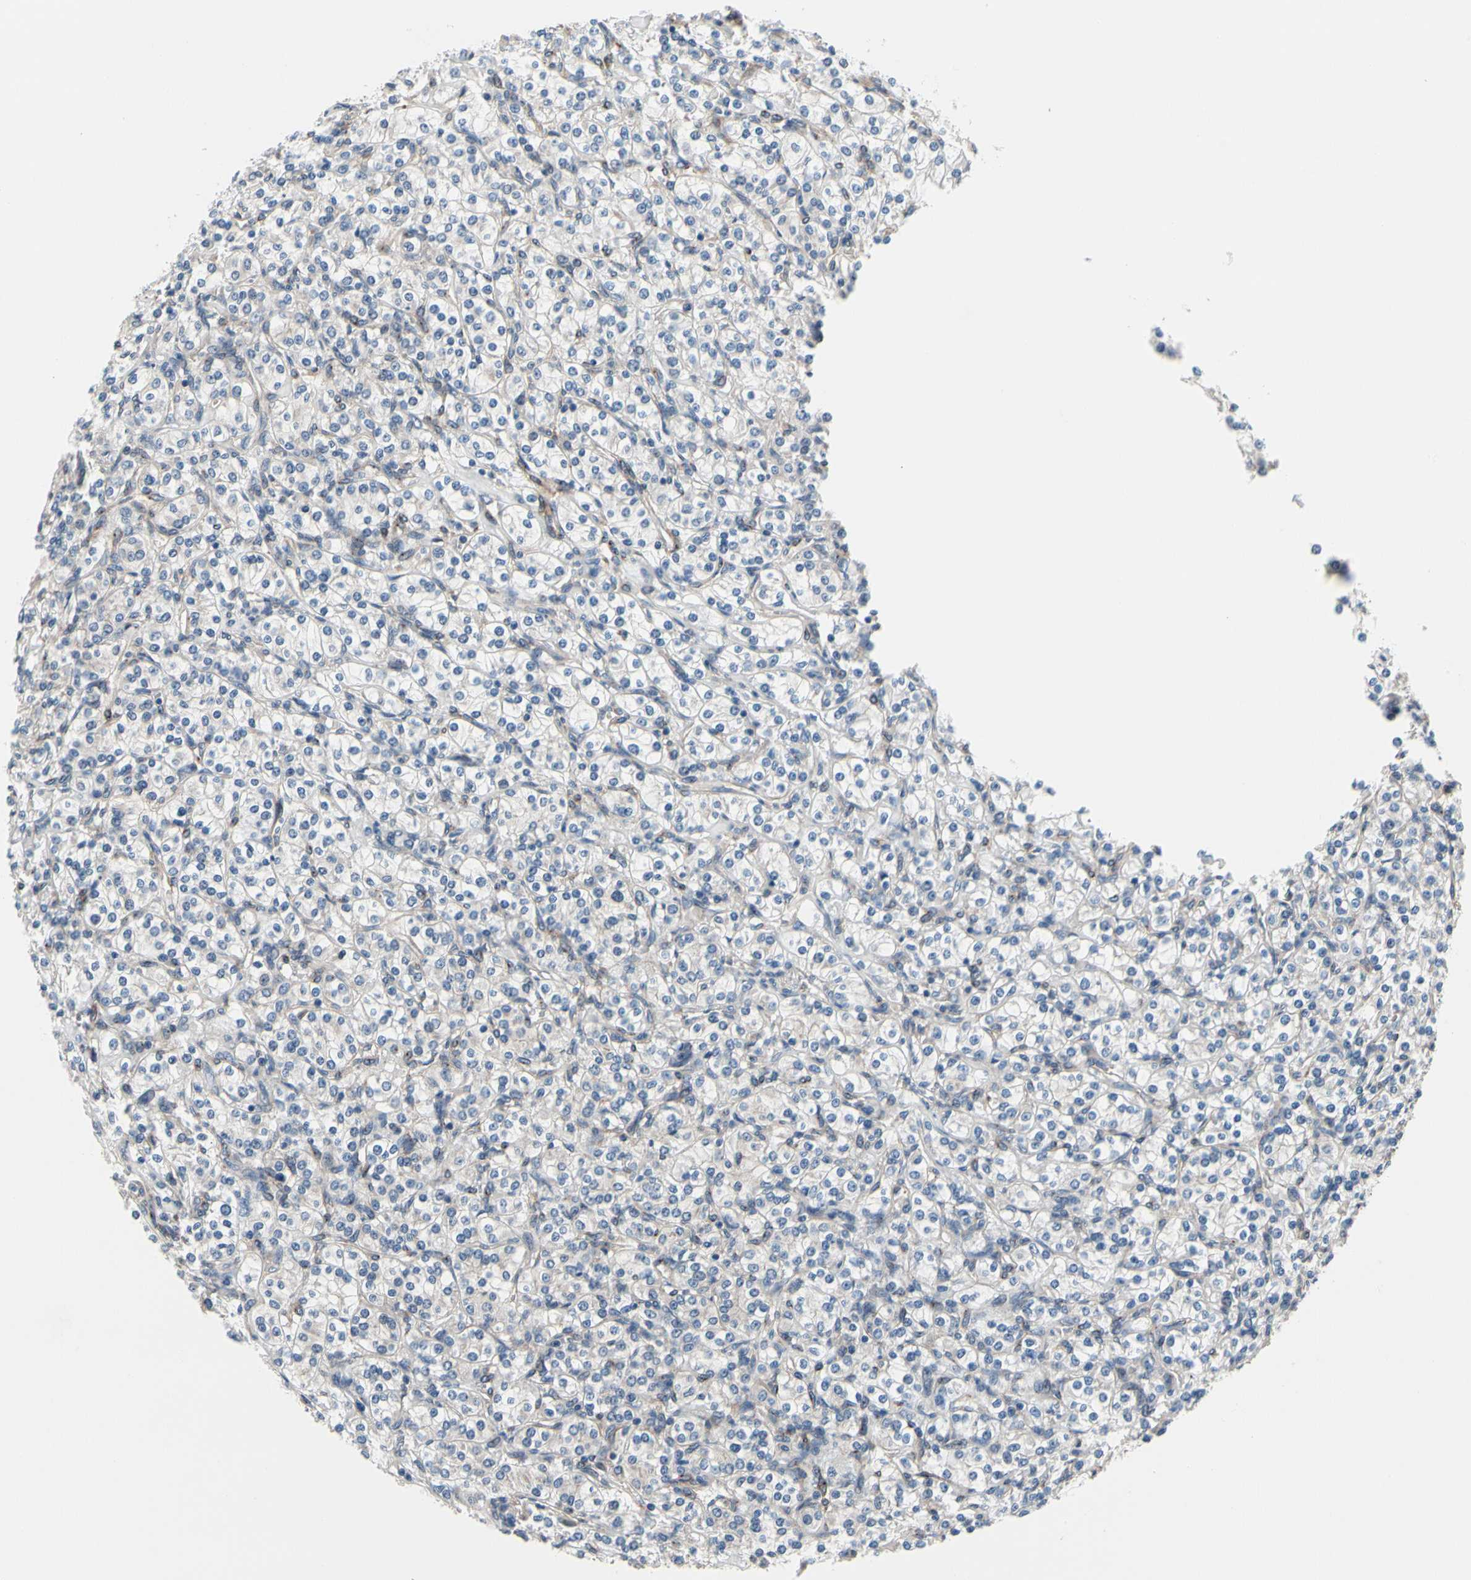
{"staining": {"intensity": "negative", "quantity": "none", "location": "none"}, "tissue": "renal cancer", "cell_type": "Tumor cells", "image_type": "cancer", "snomed": [{"axis": "morphology", "description": "Adenocarcinoma, NOS"}, {"axis": "topography", "description": "Kidney"}], "caption": "High power microscopy micrograph of an immunohistochemistry histopathology image of adenocarcinoma (renal), revealing no significant positivity in tumor cells.", "gene": "PRKAR2B", "patient": {"sex": "male", "age": 77}}